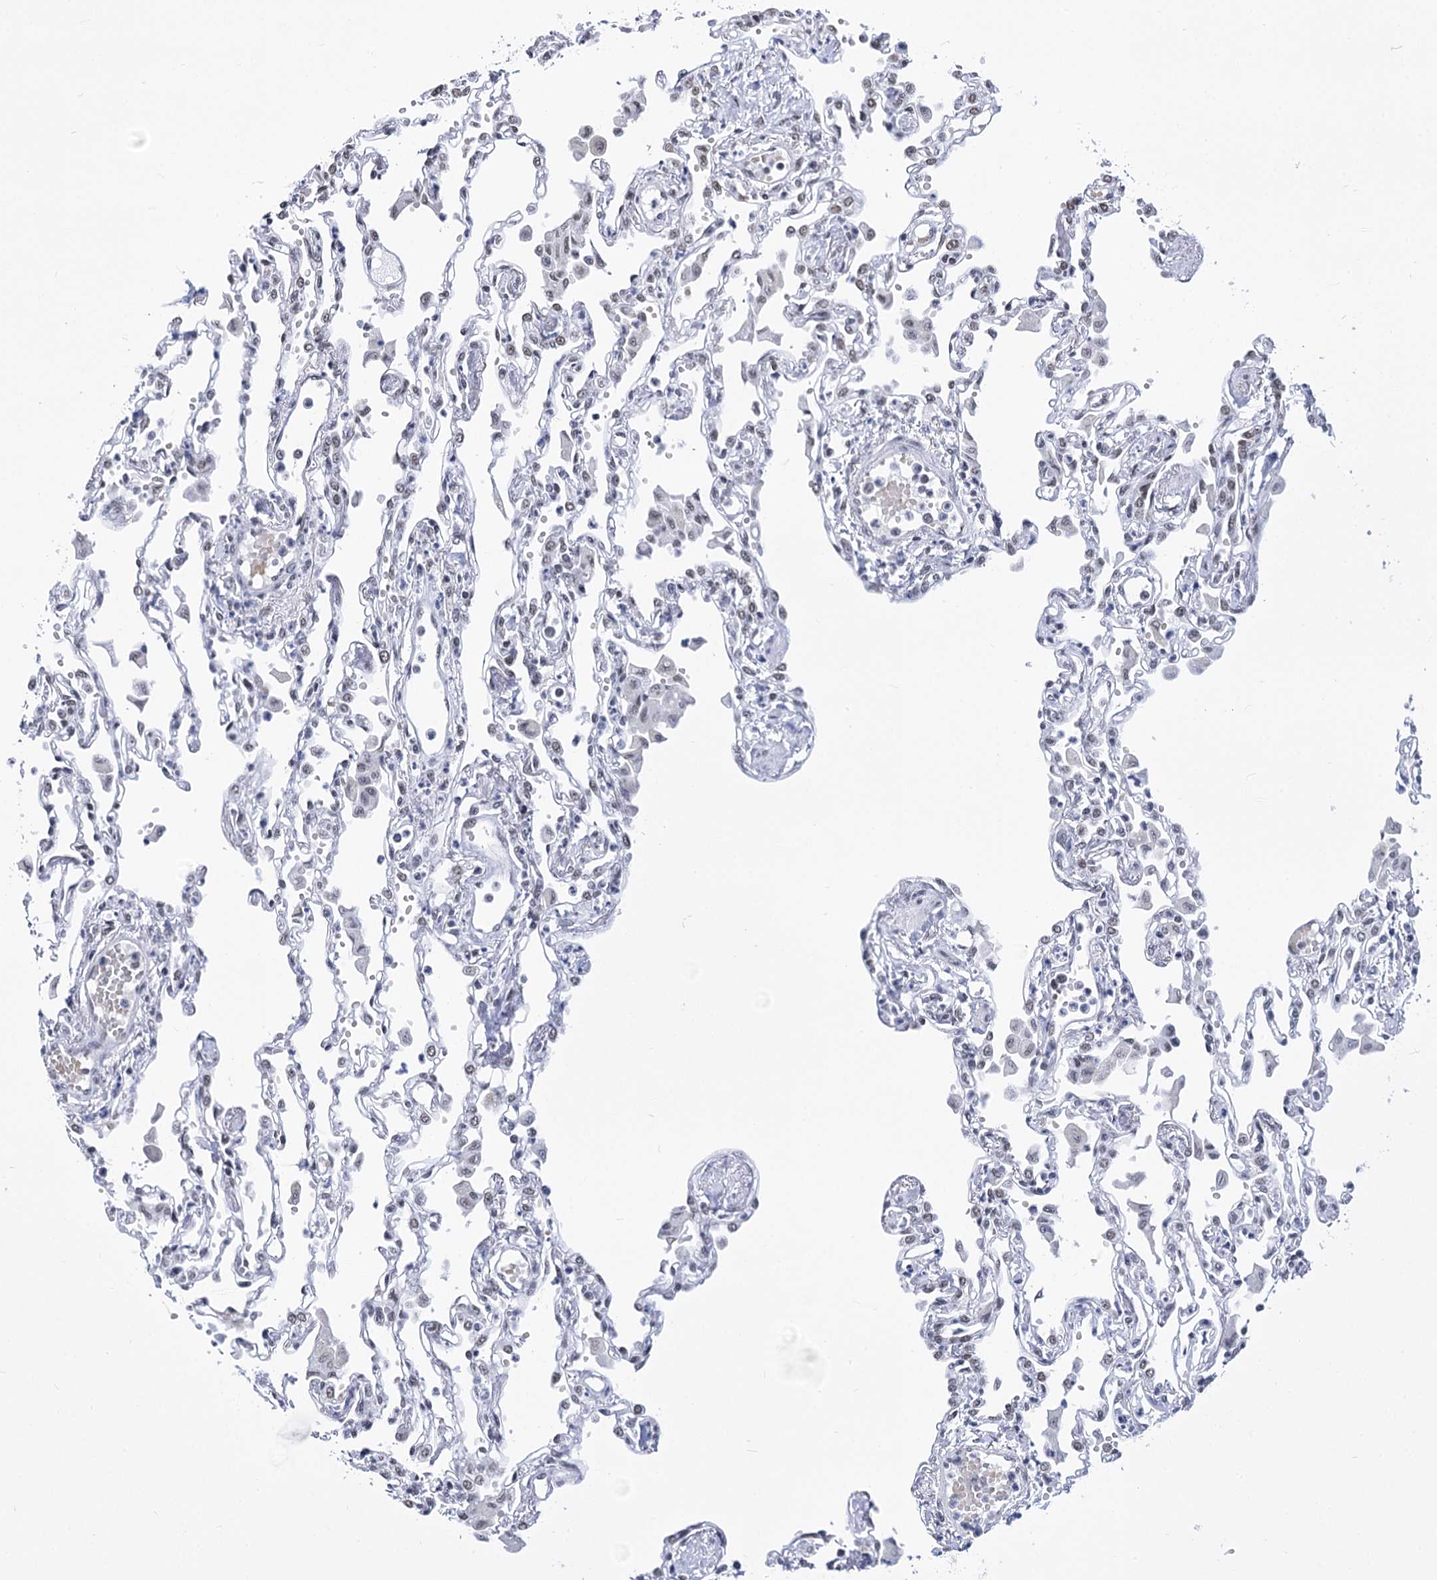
{"staining": {"intensity": "negative", "quantity": "none", "location": "none"}, "tissue": "lung", "cell_type": "Alveolar cells", "image_type": "normal", "snomed": [{"axis": "morphology", "description": "Normal tissue, NOS"}, {"axis": "topography", "description": "Bronchus"}, {"axis": "topography", "description": "Lung"}], "caption": "IHC of normal lung shows no expression in alveolar cells.", "gene": "POU4F3", "patient": {"sex": "female", "age": 49}}